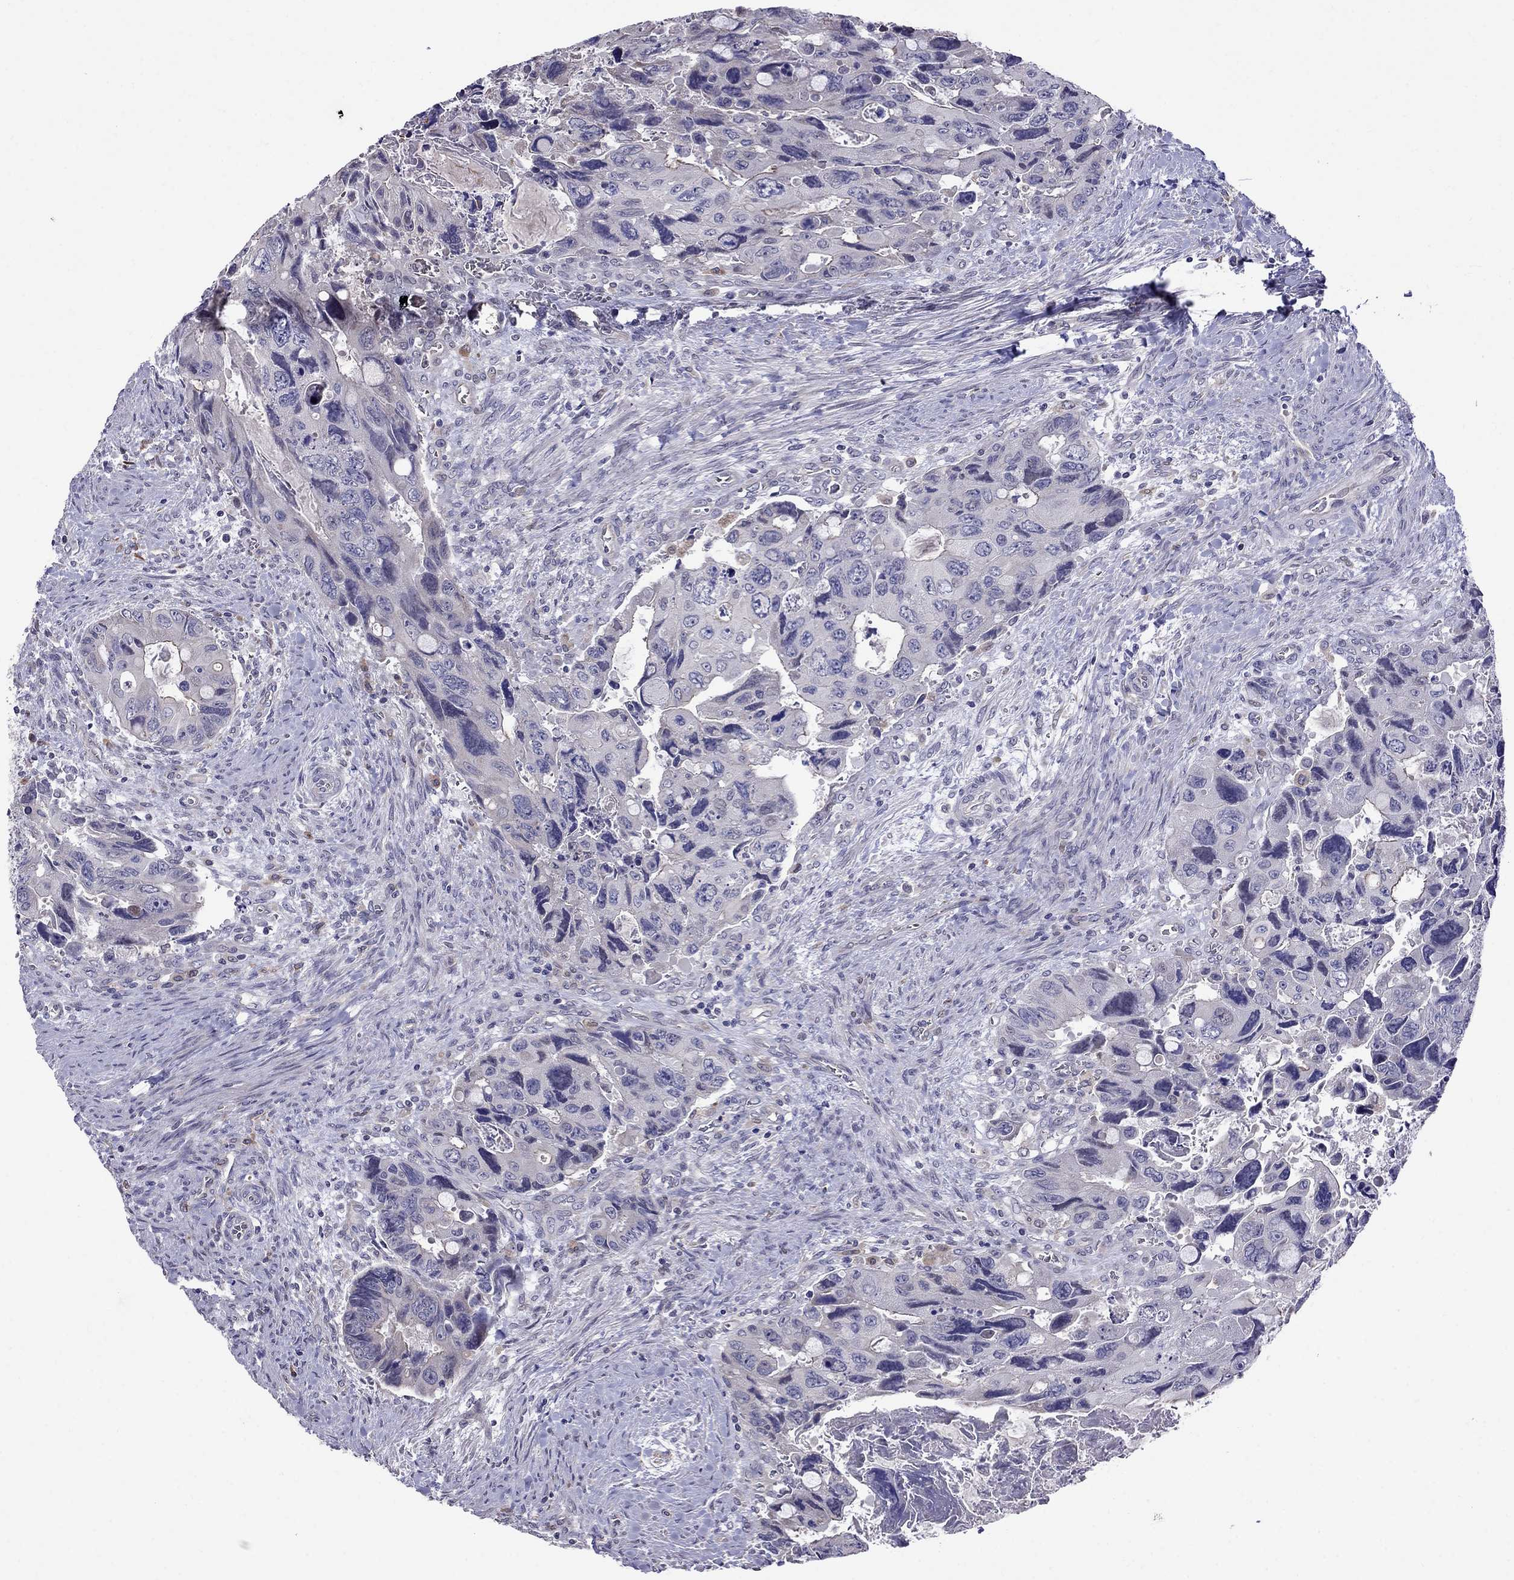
{"staining": {"intensity": "negative", "quantity": "none", "location": "none"}, "tissue": "colorectal cancer", "cell_type": "Tumor cells", "image_type": "cancer", "snomed": [{"axis": "morphology", "description": "Adenocarcinoma, NOS"}, {"axis": "topography", "description": "Rectum"}], "caption": "The image shows no significant positivity in tumor cells of colorectal adenocarcinoma.", "gene": "ADAM28", "patient": {"sex": "male", "age": 62}}